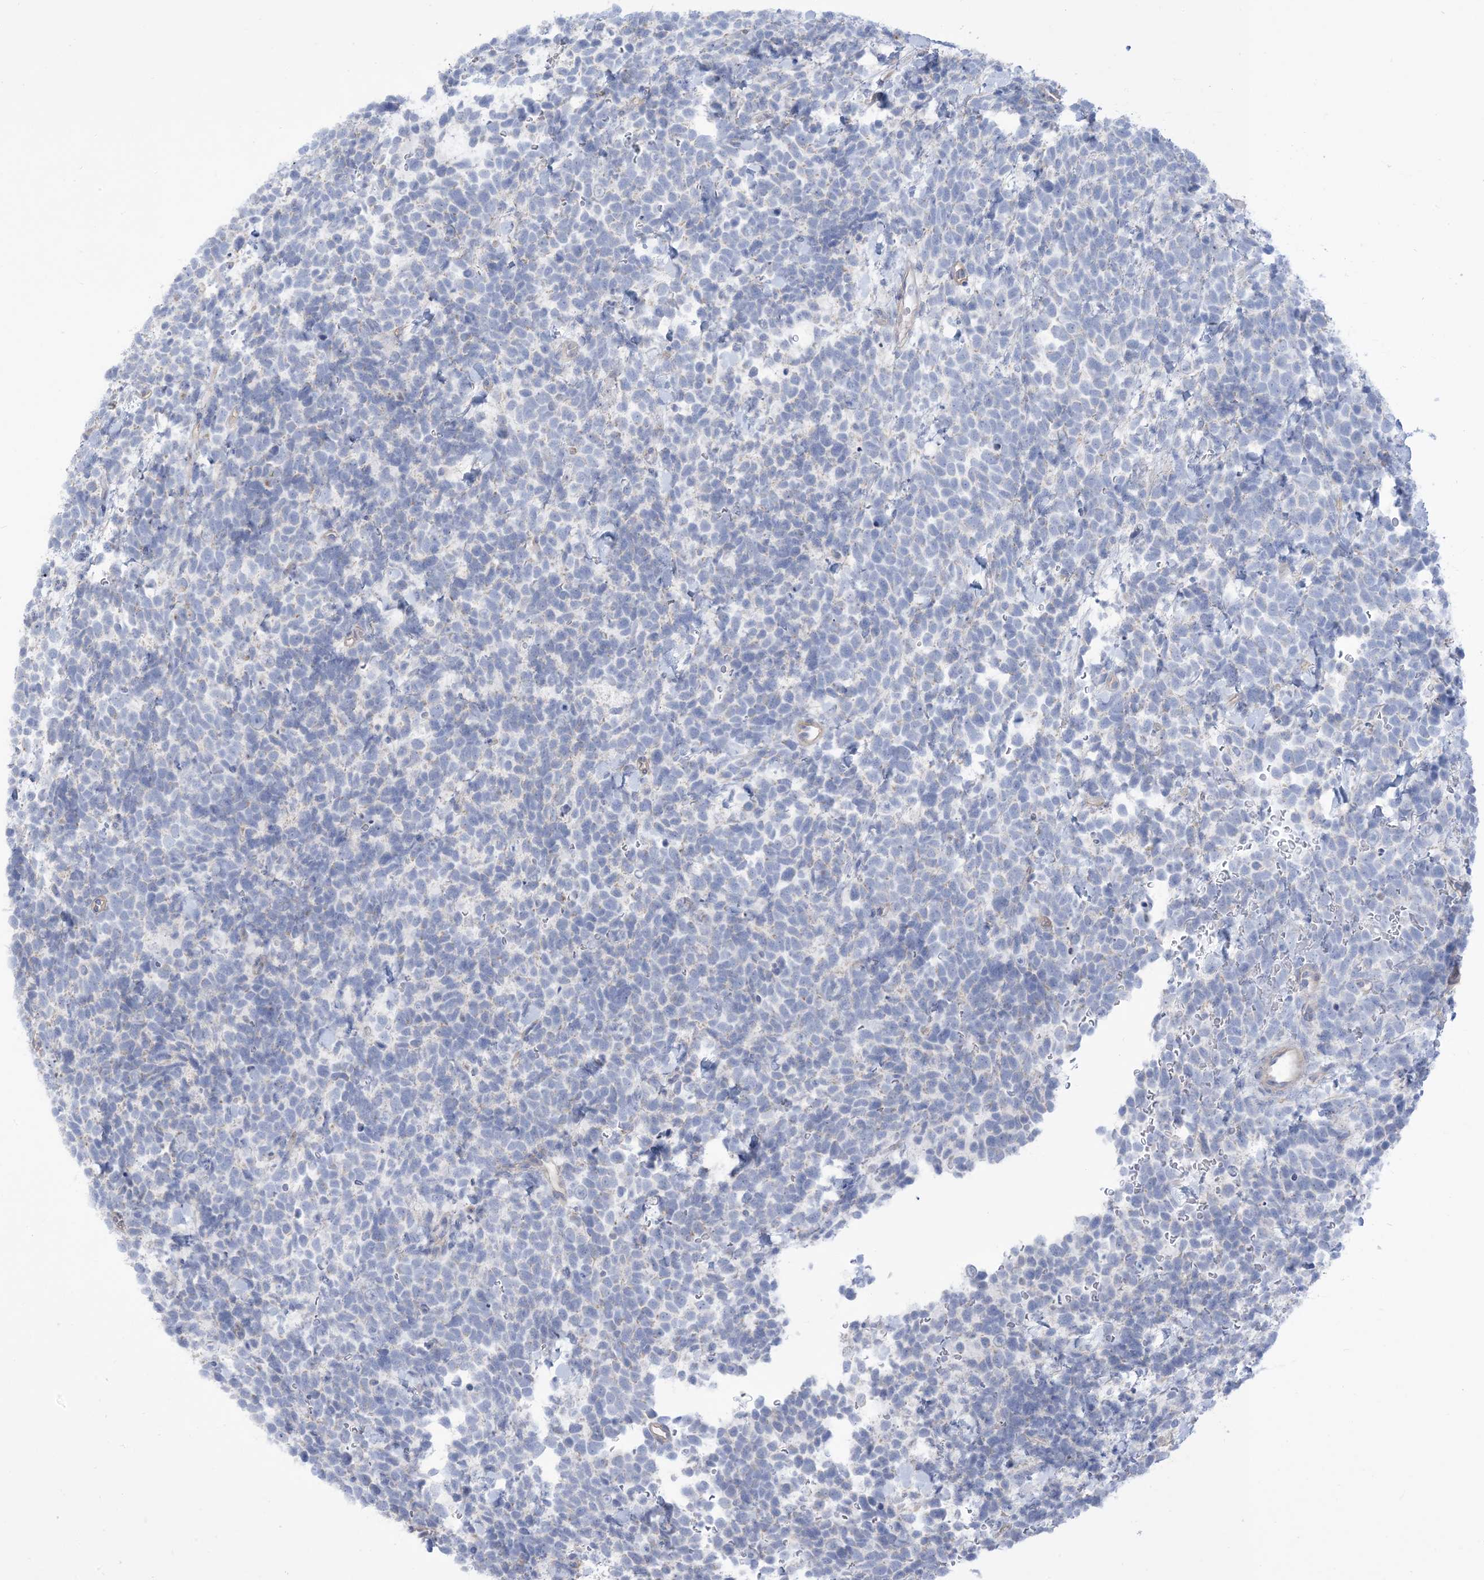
{"staining": {"intensity": "negative", "quantity": "none", "location": "none"}, "tissue": "urothelial cancer", "cell_type": "Tumor cells", "image_type": "cancer", "snomed": [{"axis": "morphology", "description": "Urothelial carcinoma, High grade"}, {"axis": "topography", "description": "Urinary bladder"}], "caption": "High-grade urothelial carcinoma stained for a protein using immunohistochemistry exhibits no staining tumor cells.", "gene": "MTHFD2L", "patient": {"sex": "female", "age": 82}}